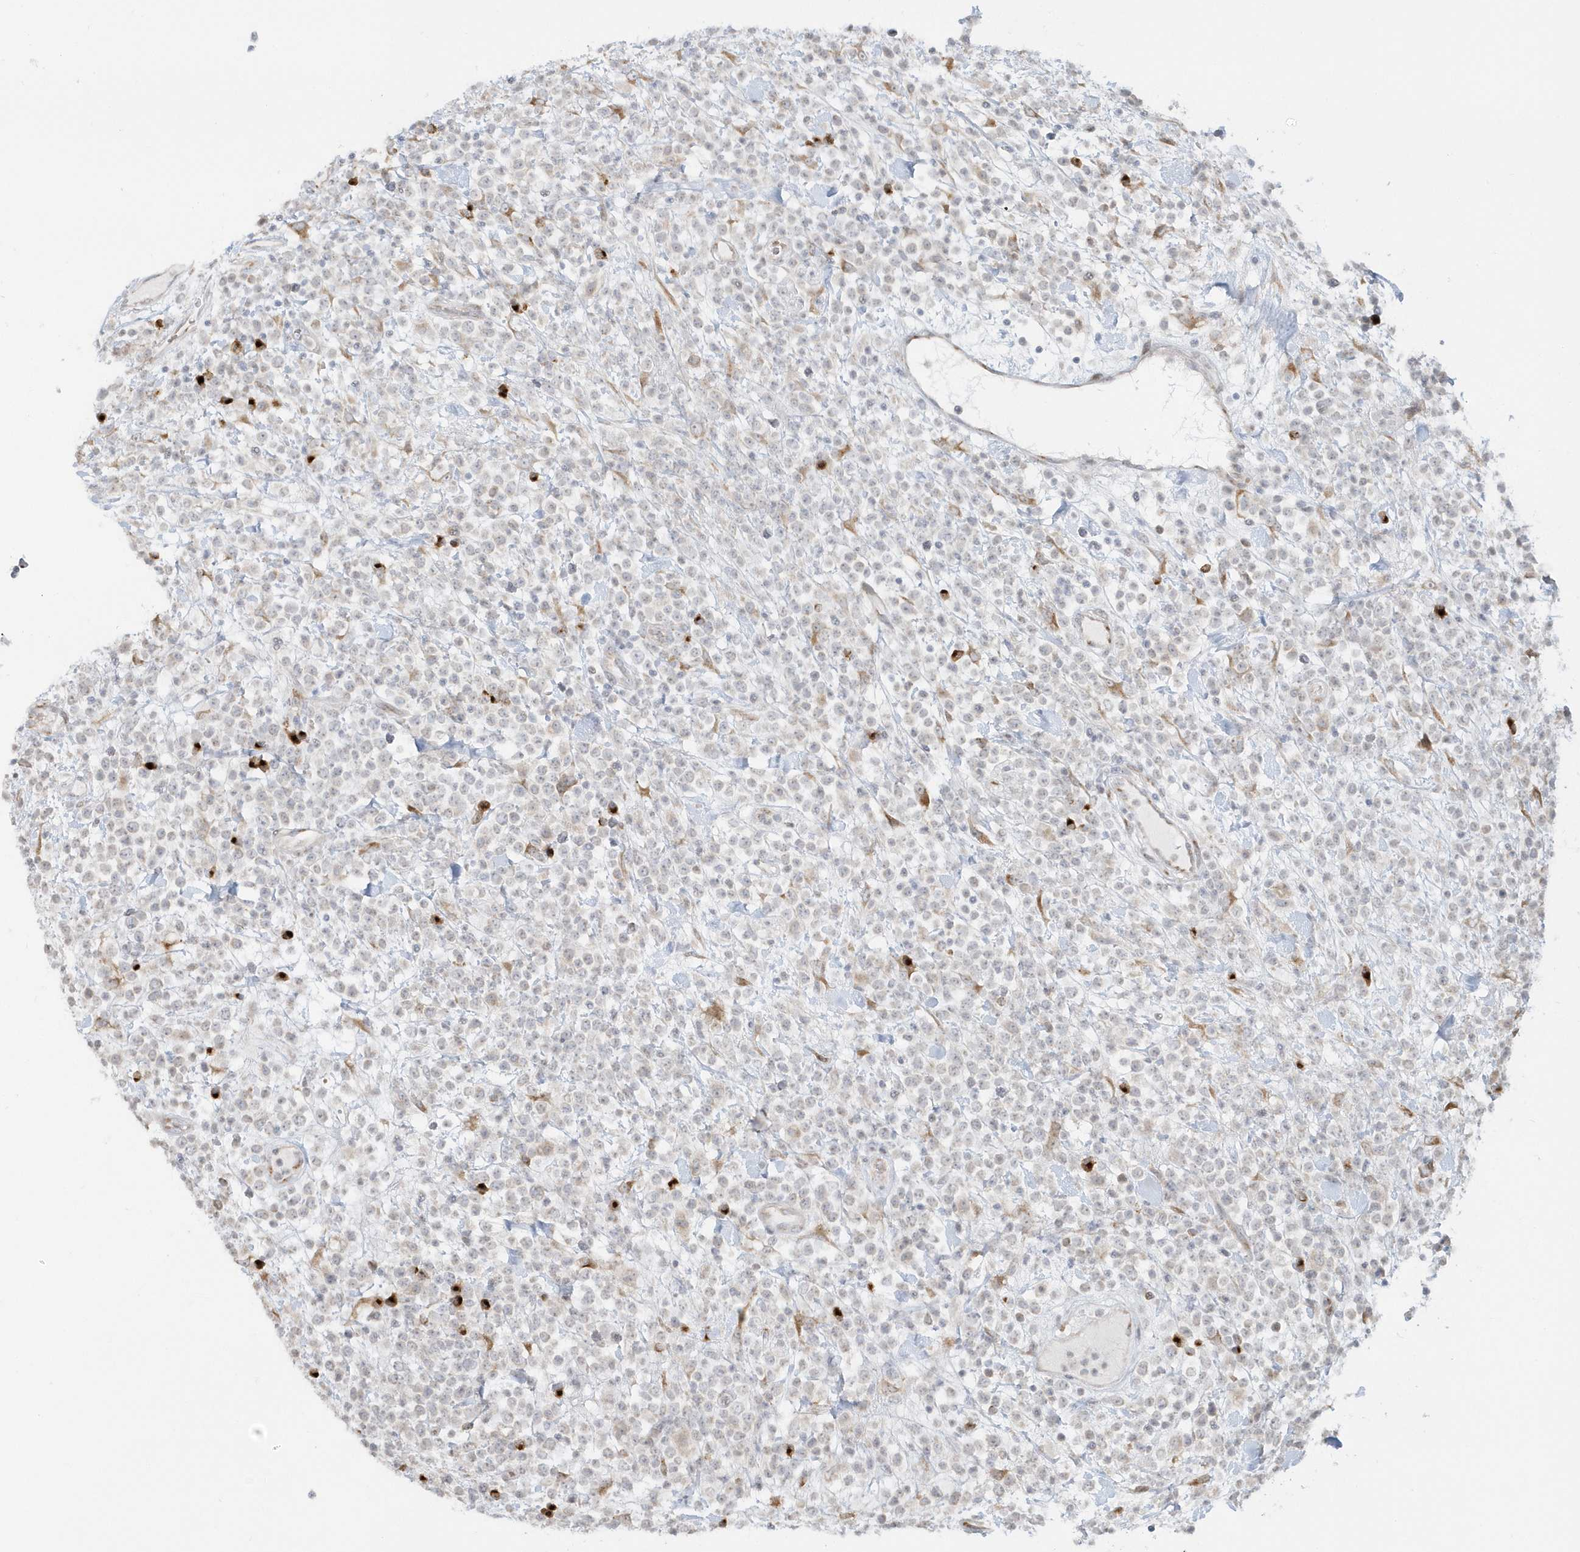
{"staining": {"intensity": "negative", "quantity": "none", "location": "none"}, "tissue": "lymphoma", "cell_type": "Tumor cells", "image_type": "cancer", "snomed": [{"axis": "morphology", "description": "Malignant lymphoma, non-Hodgkin's type, High grade"}, {"axis": "topography", "description": "Colon"}], "caption": "Immunohistochemical staining of malignant lymphoma, non-Hodgkin's type (high-grade) shows no significant expression in tumor cells.", "gene": "DHFR", "patient": {"sex": "female", "age": 53}}